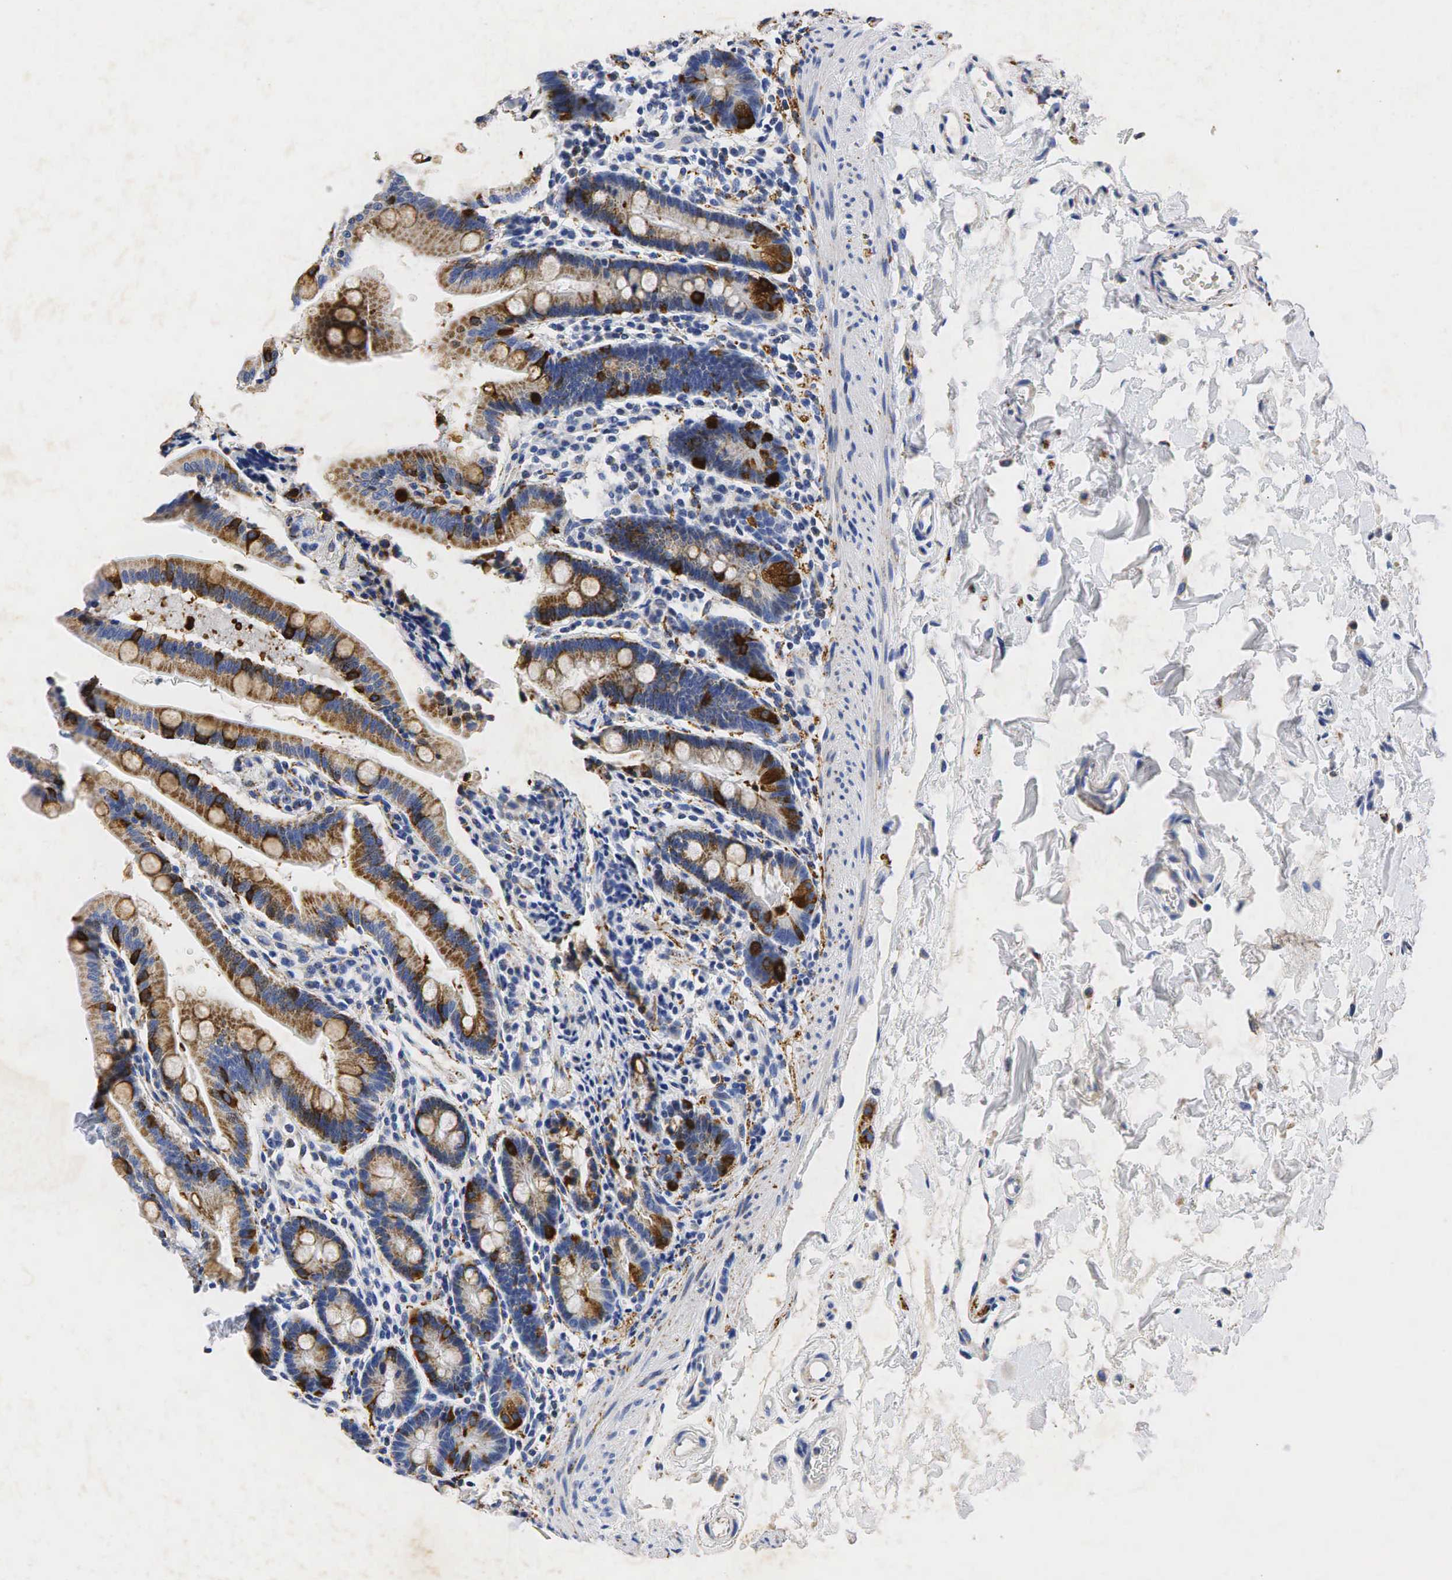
{"staining": {"intensity": "strong", "quantity": "25%-75%", "location": "cytoplasmic/membranous"}, "tissue": "duodenum", "cell_type": "Glandular cells", "image_type": "normal", "snomed": [{"axis": "morphology", "description": "Normal tissue, NOS"}, {"axis": "topography", "description": "Duodenum"}], "caption": "High-power microscopy captured an immunohistochemistry micrograph of normal duodenum, revealing strong cytoplasmic/membranous staining in approximately 25%-75% of glandular cells. Using DAB (3,3'-diaminobenzidine) (brown) and hematoxylin (blue) stains, captured at high magnification using brightfield microscopy.", "gene": "SYP", "patient": {"sex": "female", "age": 77}}